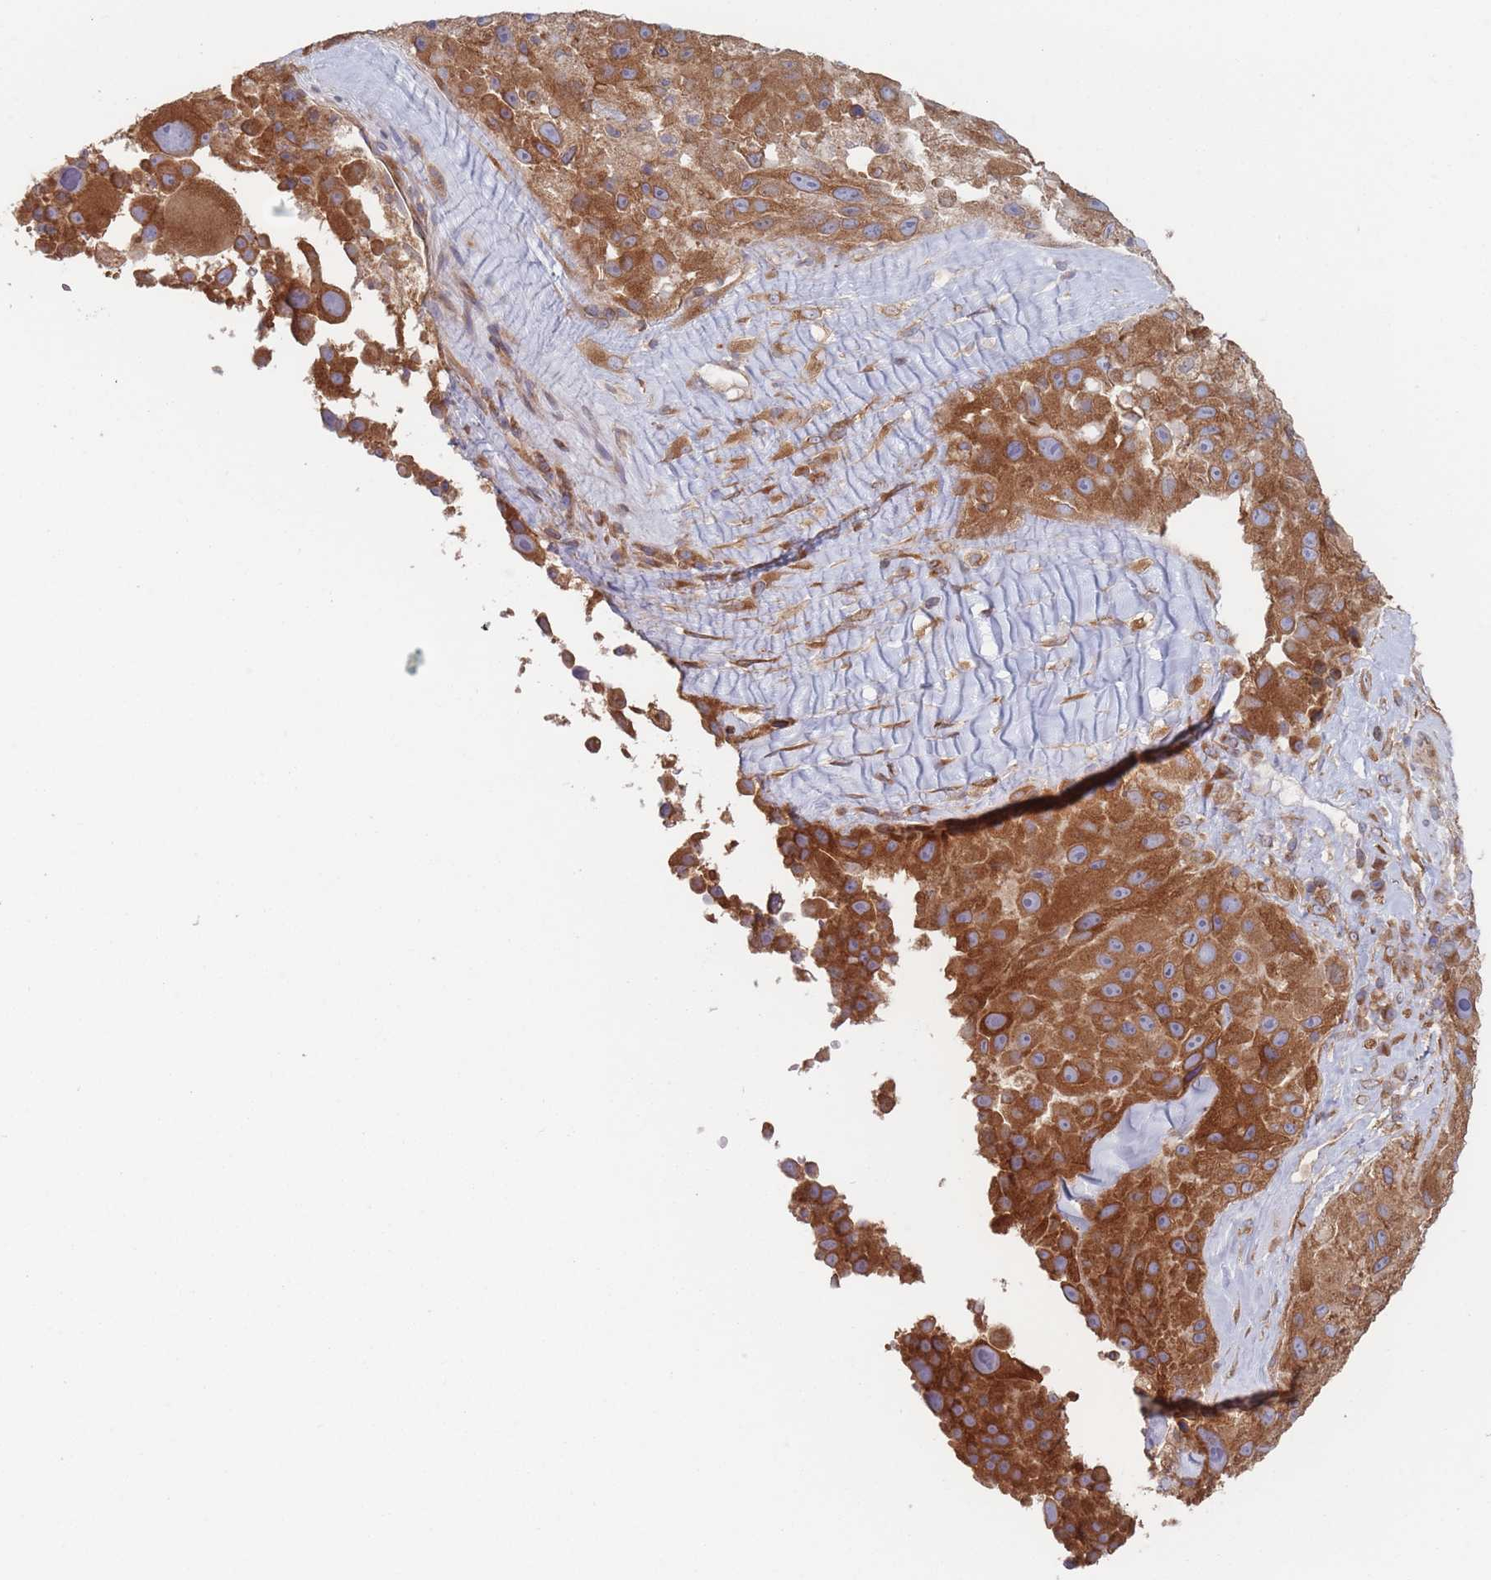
{"staining": {"intensity": "strong", "quantity": ">75%", "location": "cytoplasmic/membranous"}, "tissue": "melanoma", "cell_type": "Tumor cells", "image_type": "cancer", "snomed": [{"axis": "morphology", "description": "Malignant melanoma, Metastatic site"}, {"axis": "topography", "description": "Lymph node"}], "caption": "IHC (DAB) staining of melanoma reveals strong cytoplasmic/membranous protein staining in about >75% of tumor cells.", "gene": "KDSR", "patient": {"sex": "male", "age": 62}}